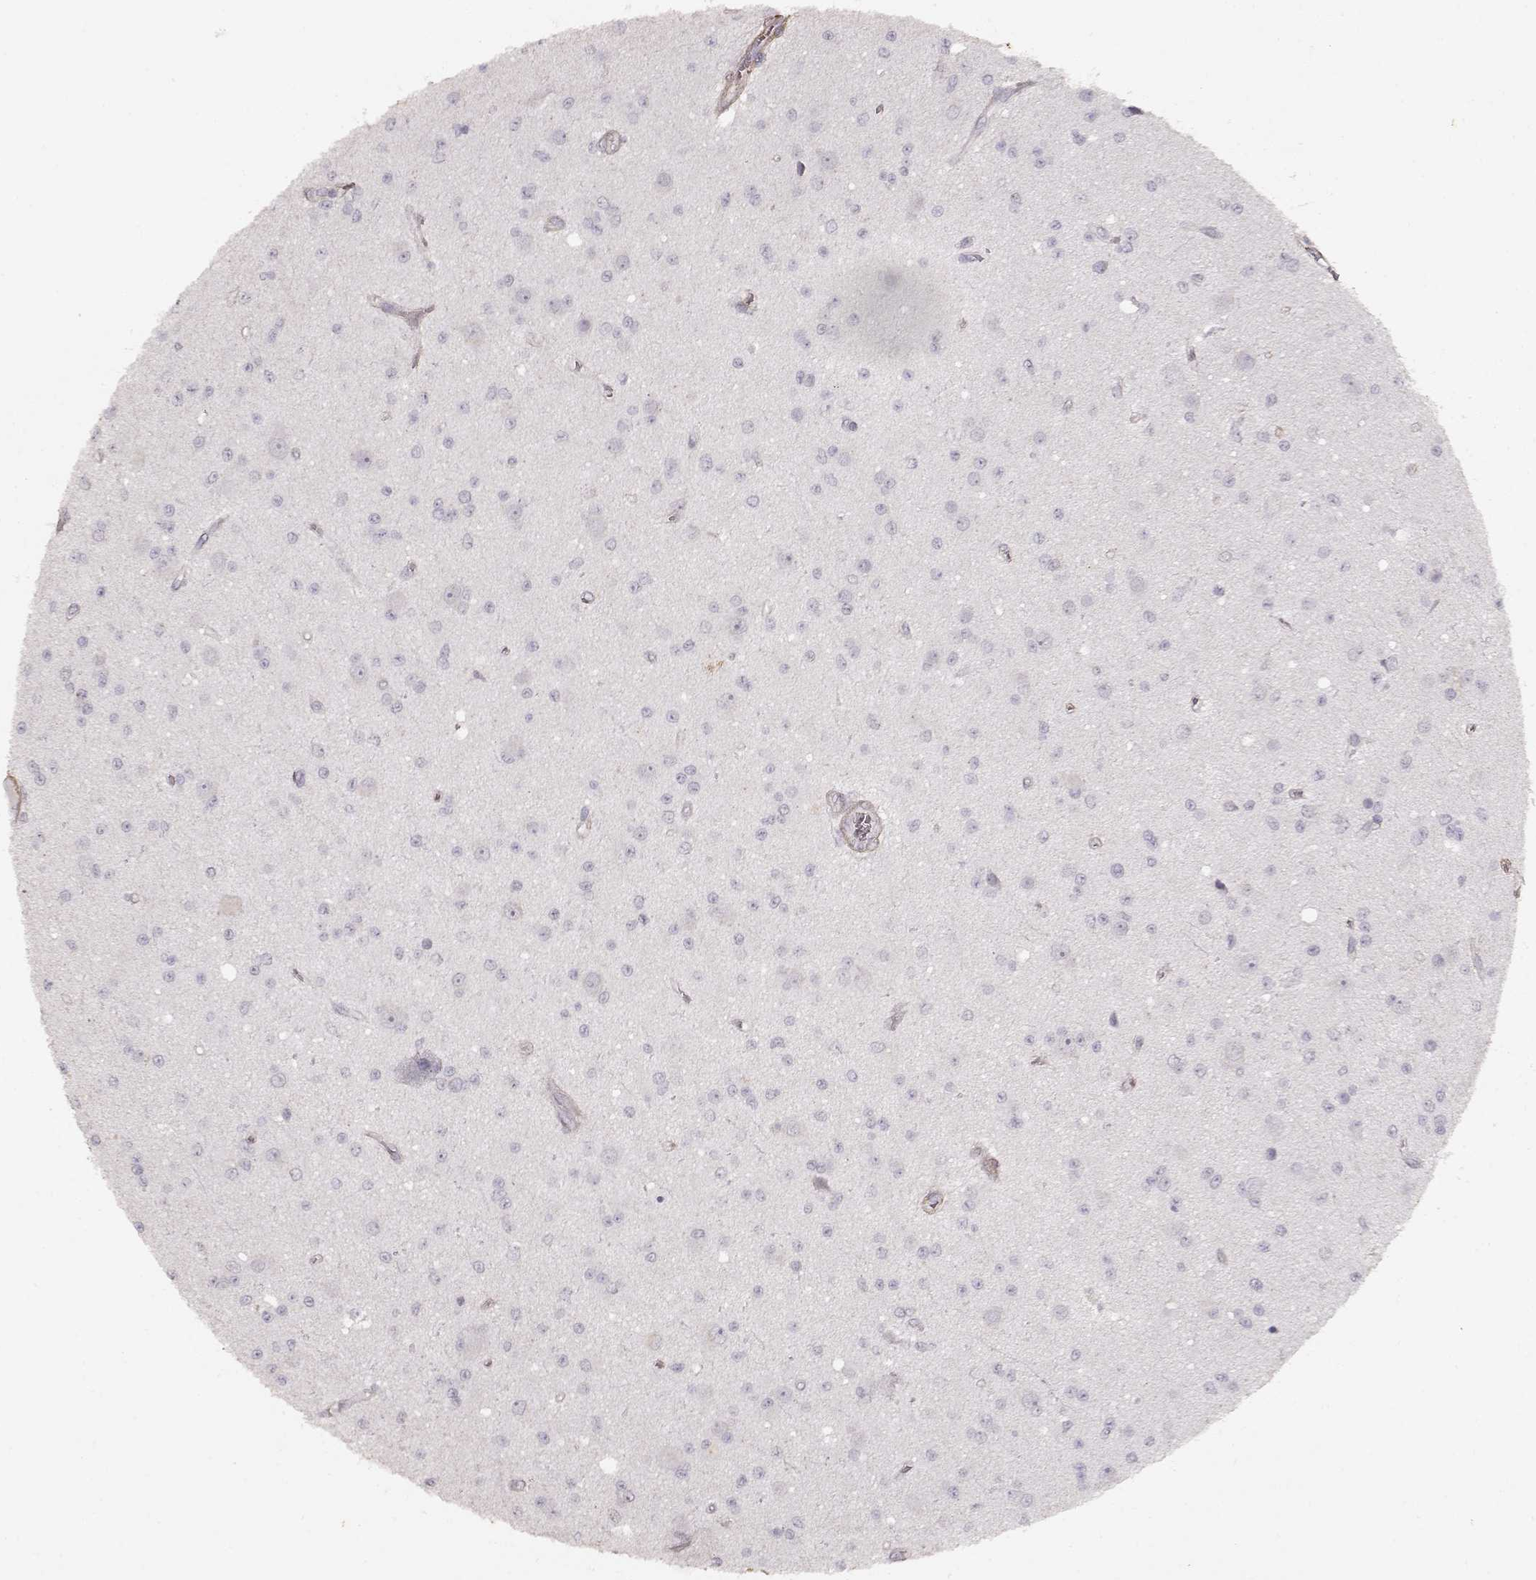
{"staining": {"intensity": "negative", "quantity": "none", "location": "none"}, "tissue": "glioma", "cell_type": "Tumor cells", "image_type": "cancer", "snomed": [{"axis": "morphology", "description": "Glioma, malignant, Low grade"}, {"axis": "topography", "description": "Brain"}], "caption": "Image shows no significant protein staining in tumor cells of glioma.", "gene": "LAMA5", "patient": {"sex": "female", "age": 45}}